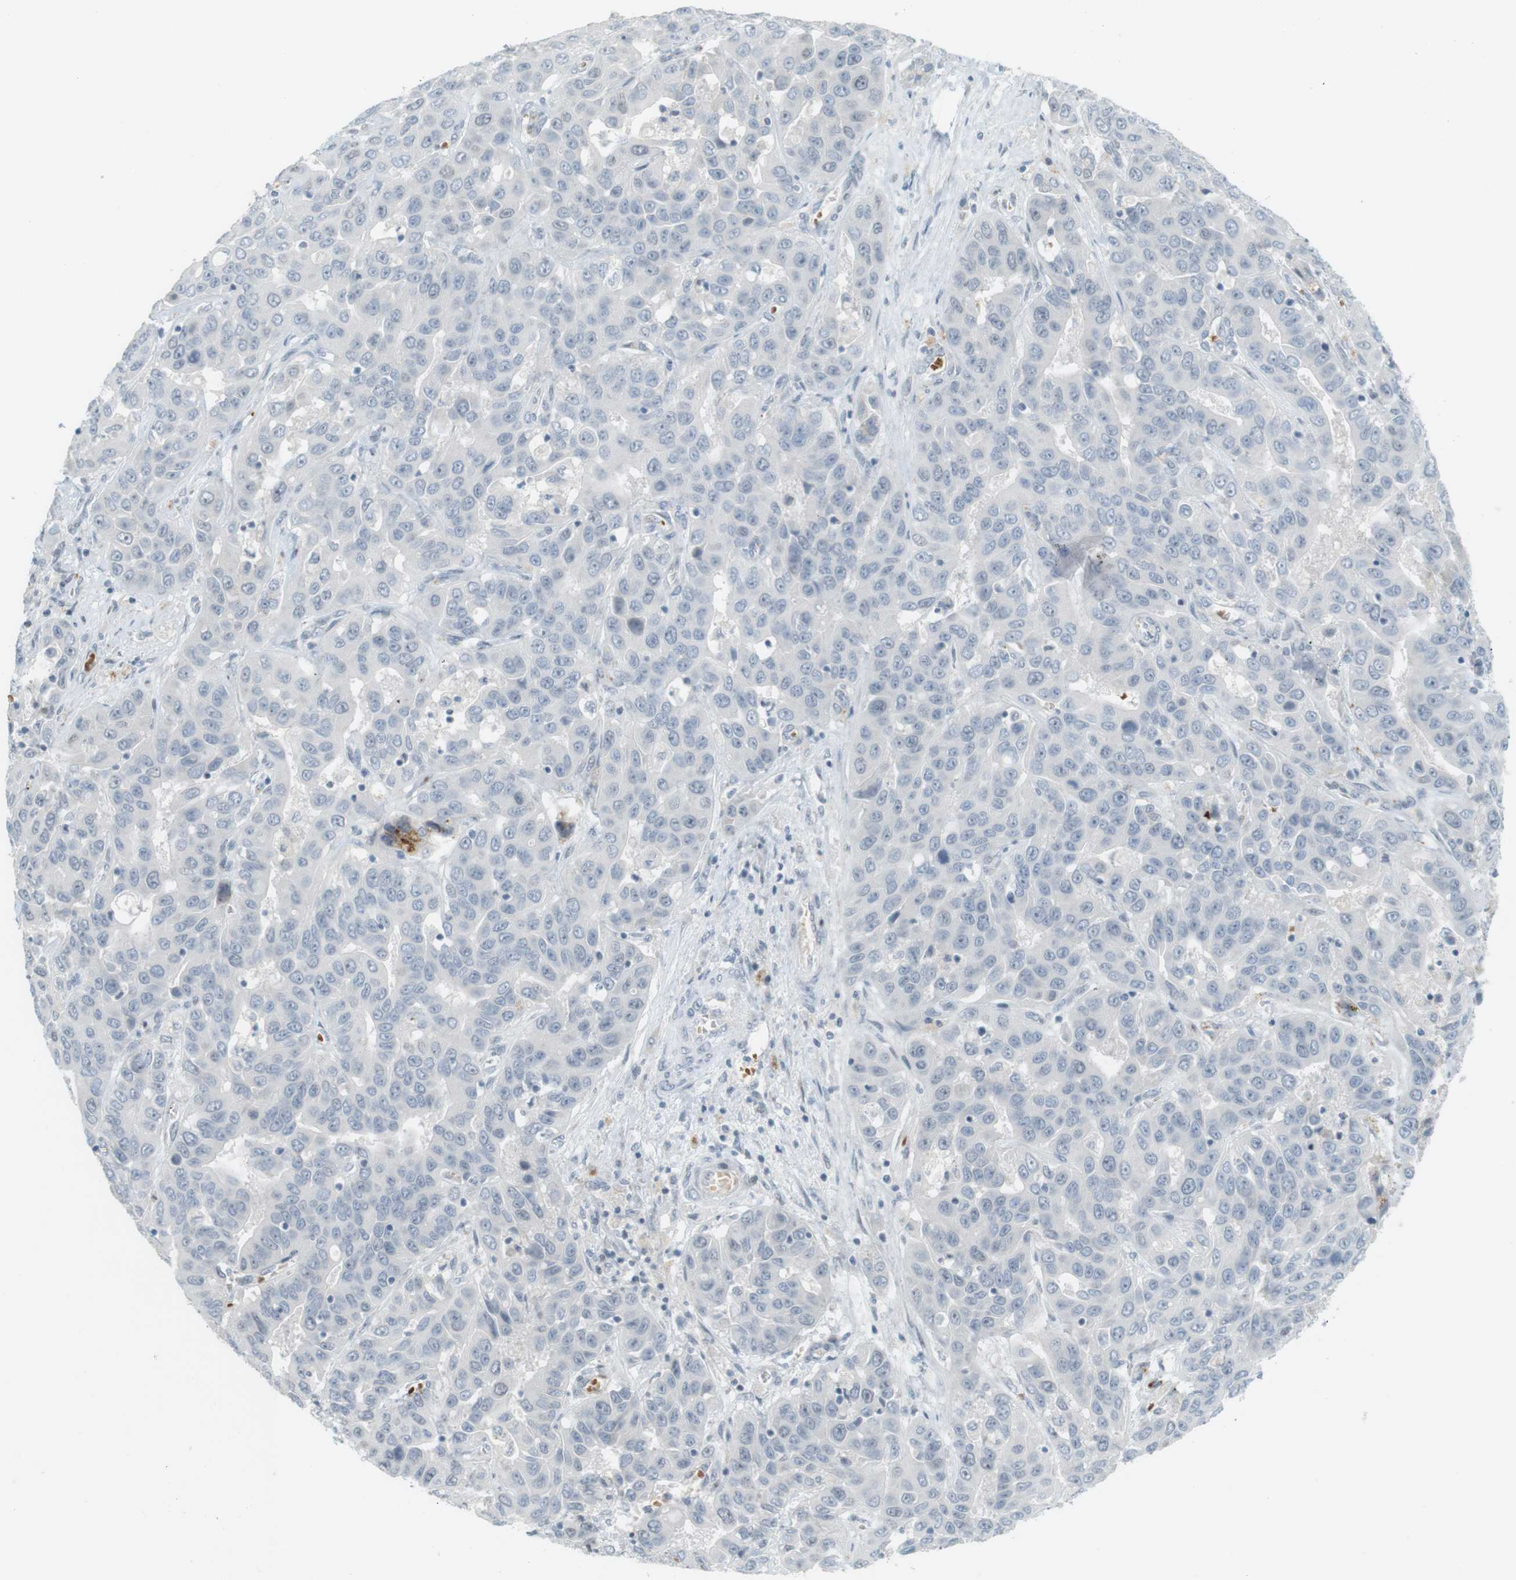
{"staining": {"intensity": "negative", "quantity": "none", "location": "none"}, "tissue": "liver cancer", "cell_type": "Tumor cells", "image_type": "cancer", "snomed": [{"axis": "morphology", "description": "Cholangiocarcinoma"}, {"axis": "topography", "description": "Liver"}], "caption": "A photomicrograph of human liver cancer (cholangiocarcinoma) is negative for staining in tumor cells.", "gene": "DMC1", "patient": {"sex": "female", "age": 52}}